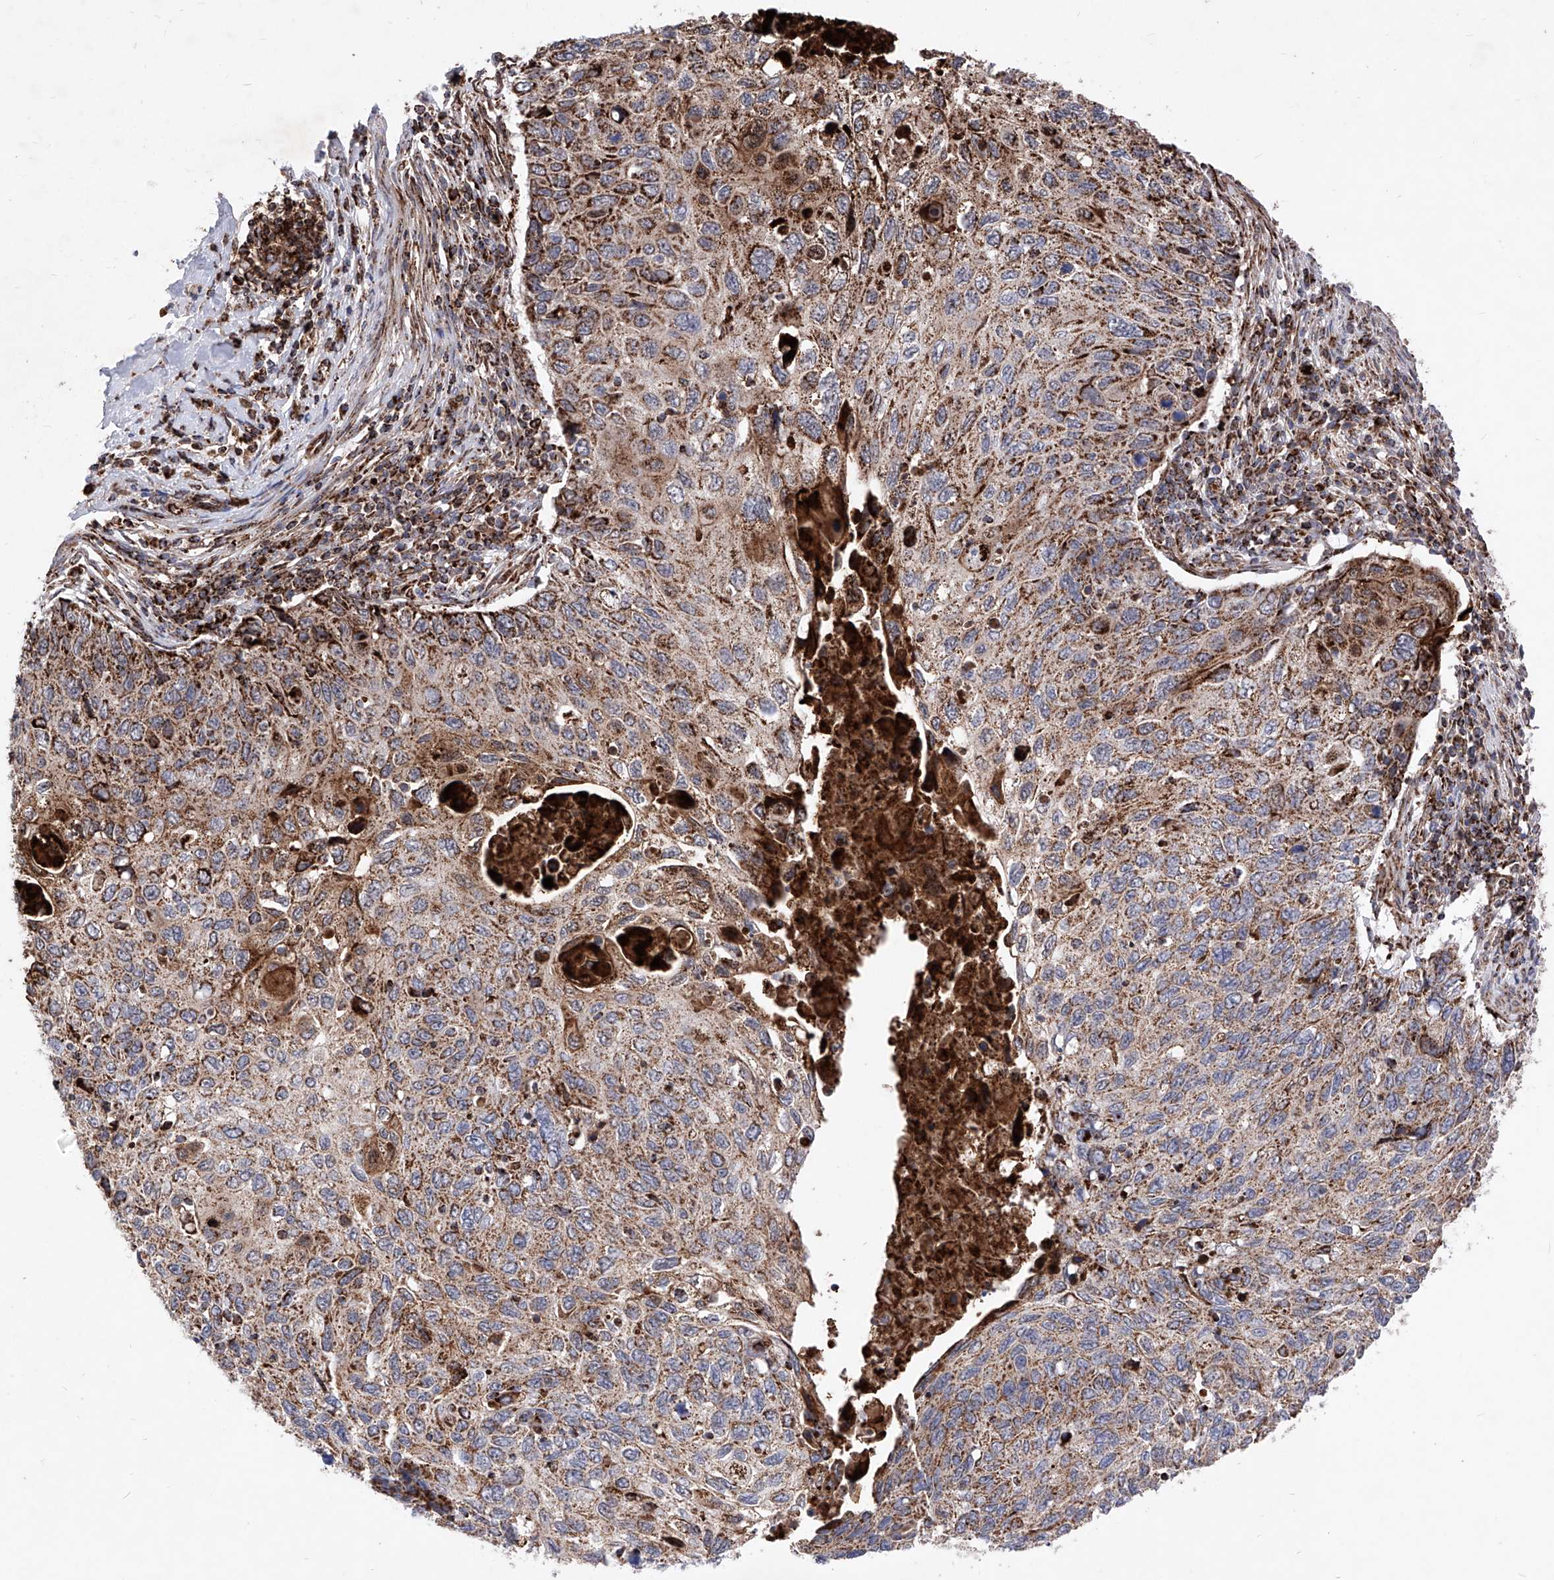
{"staining": {"intensity": "moderate", "quantity": ">75%", "location": "cytoplasmic/membranous"}, "tissue": "cervical cancer", "cell_type": "Tumor cells", "image_type": "cancer", "snomed": [{"axis": "morphology", "description": "Squamous cell carcinoma, NOS"}, {"axis": "topography", "description": "Cervix"}], "caption": "Moderate cytoplasmic/membranous expression is seen in about >75% of tumor cells in cervical cancer (squamous cell carcinoma).", "gene": "SEMA6A", "patient": {"sex": "female", "age": 70}}